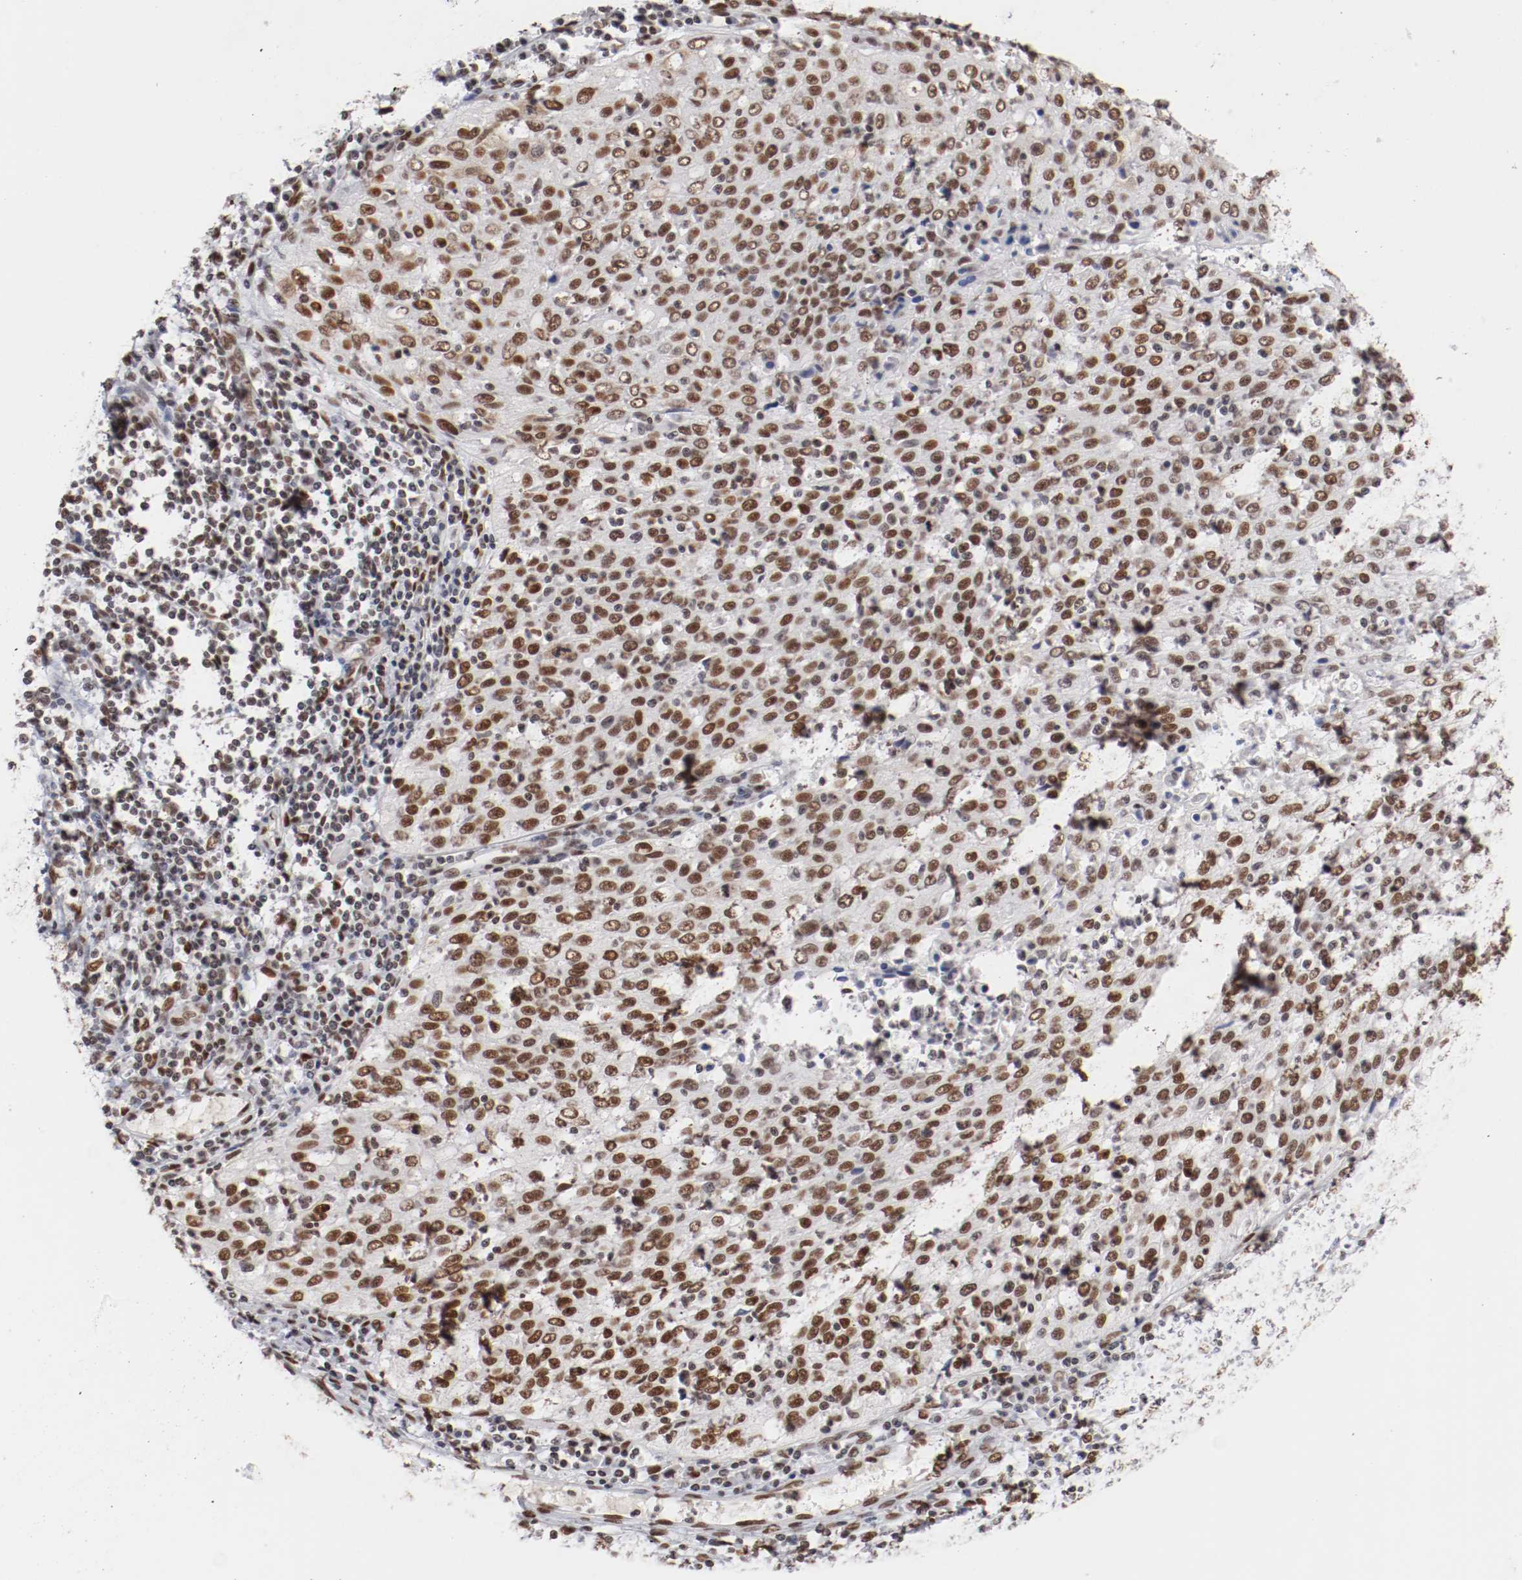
{"staining": {"intensity": "moderate", "quantity": ">75%", "location": "nuclear"}, "tissue": "cervical cancer", "cell_type": "Tumor cells", "image_type": "cancer", "snomed": [{"axis": "morphology", "description": "Squamous cell carcinoma, NOS"}, {"axis": "topography", "description": "Cervix"}], "caption": "Cervical squamous cell carcinoma stained for a protein exhibits moderate nuclear positivity in tumor cells. Immunohistochemistry (ihc) stains the protein in brown and the nuclei are stained blue.", "gene": "TP53BP1", "patient": {"sex": "female", "age": 27}}